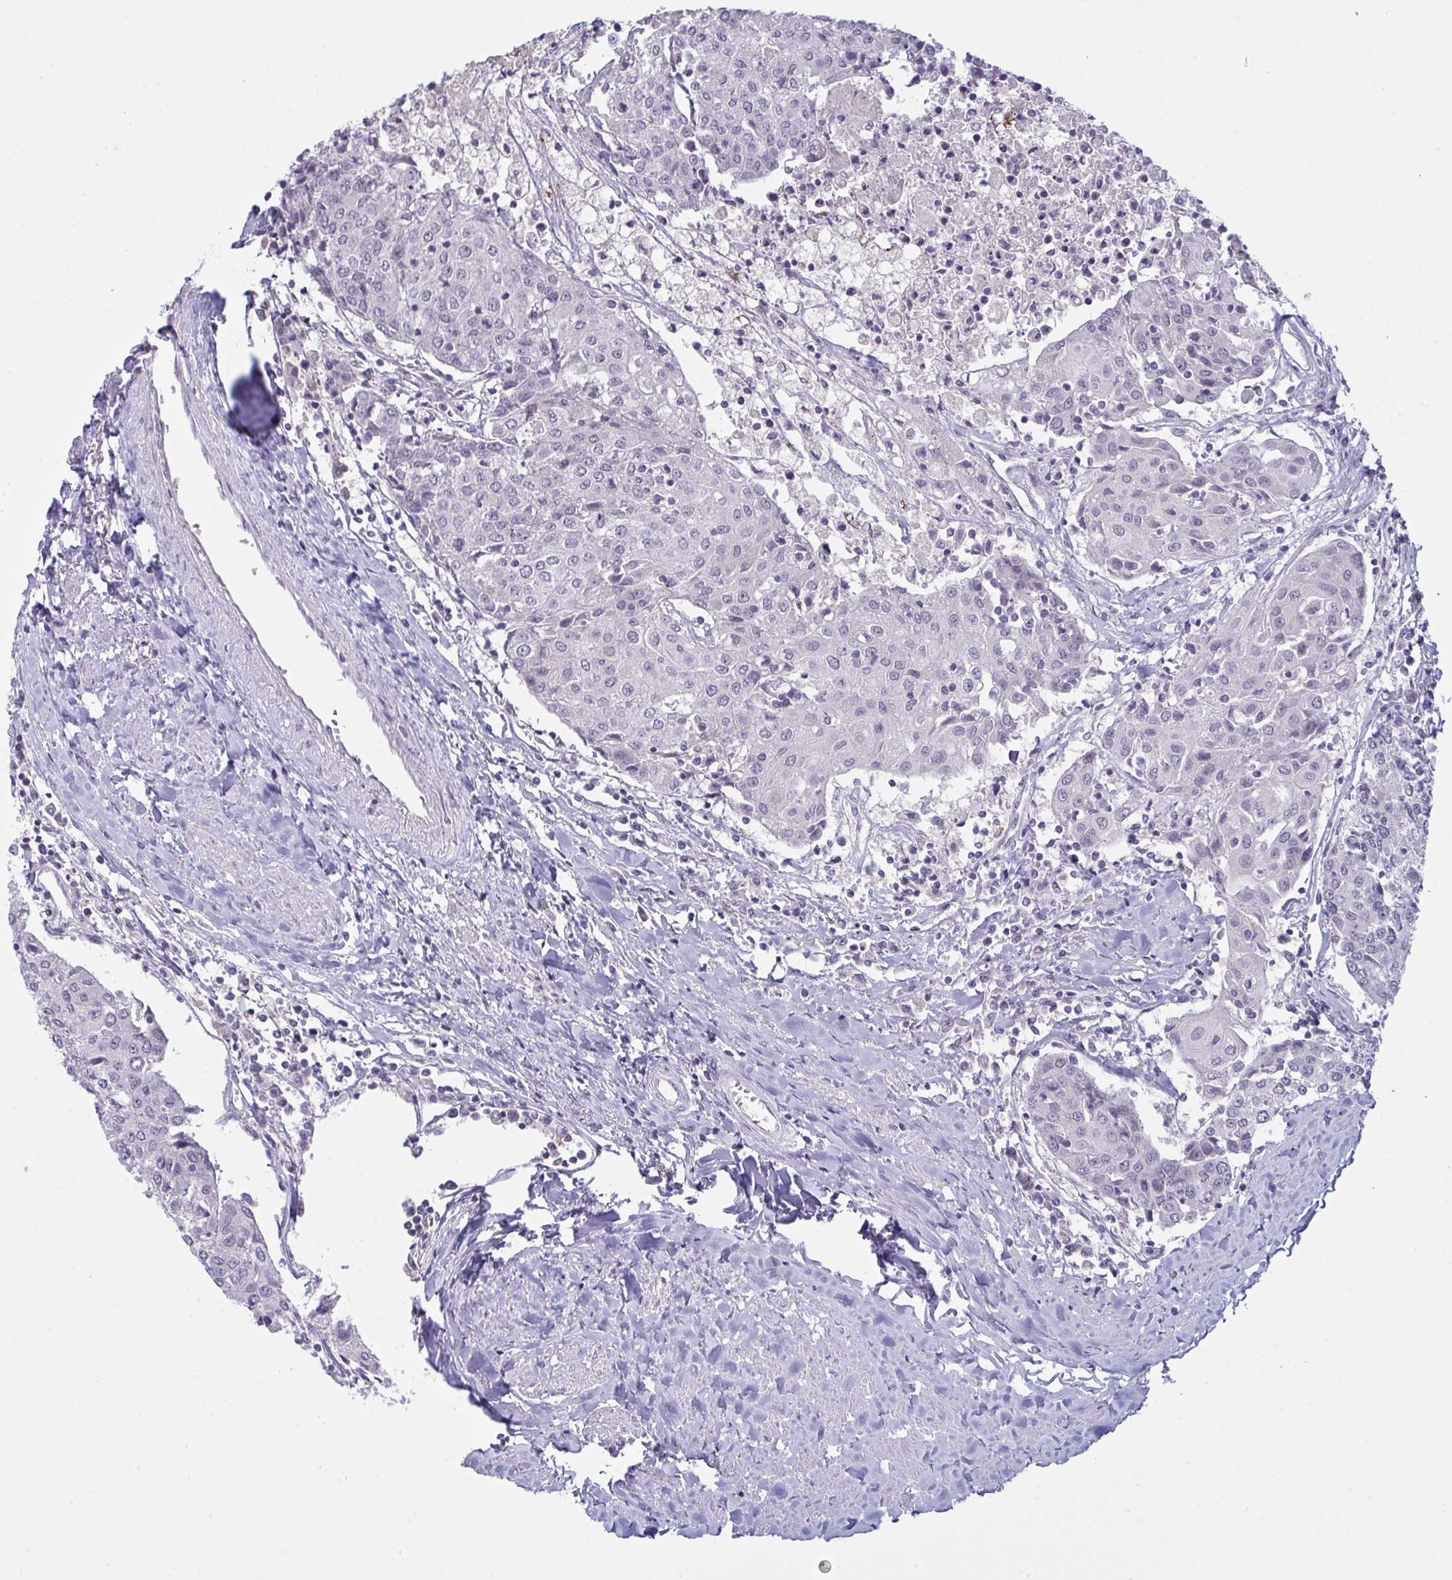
{"staining": {"intensity": "negative", "quantity": "none", "location": "none"}, "tissue": "urothelial cancer", "cell_type": "Tumor cells", "image_type": "cancer", "snomed": [{"axis": "morphology", "description": "Urothelial carcinoma, High grade"}, {"axis": "topography", "description": "Urinary bladder"}], "caption": "Tumor cells show no significant positivity in urothelial carcinoma (high-grade).", "gene": "ZNF784", "patient": {"sex": "female", "age": 85}}